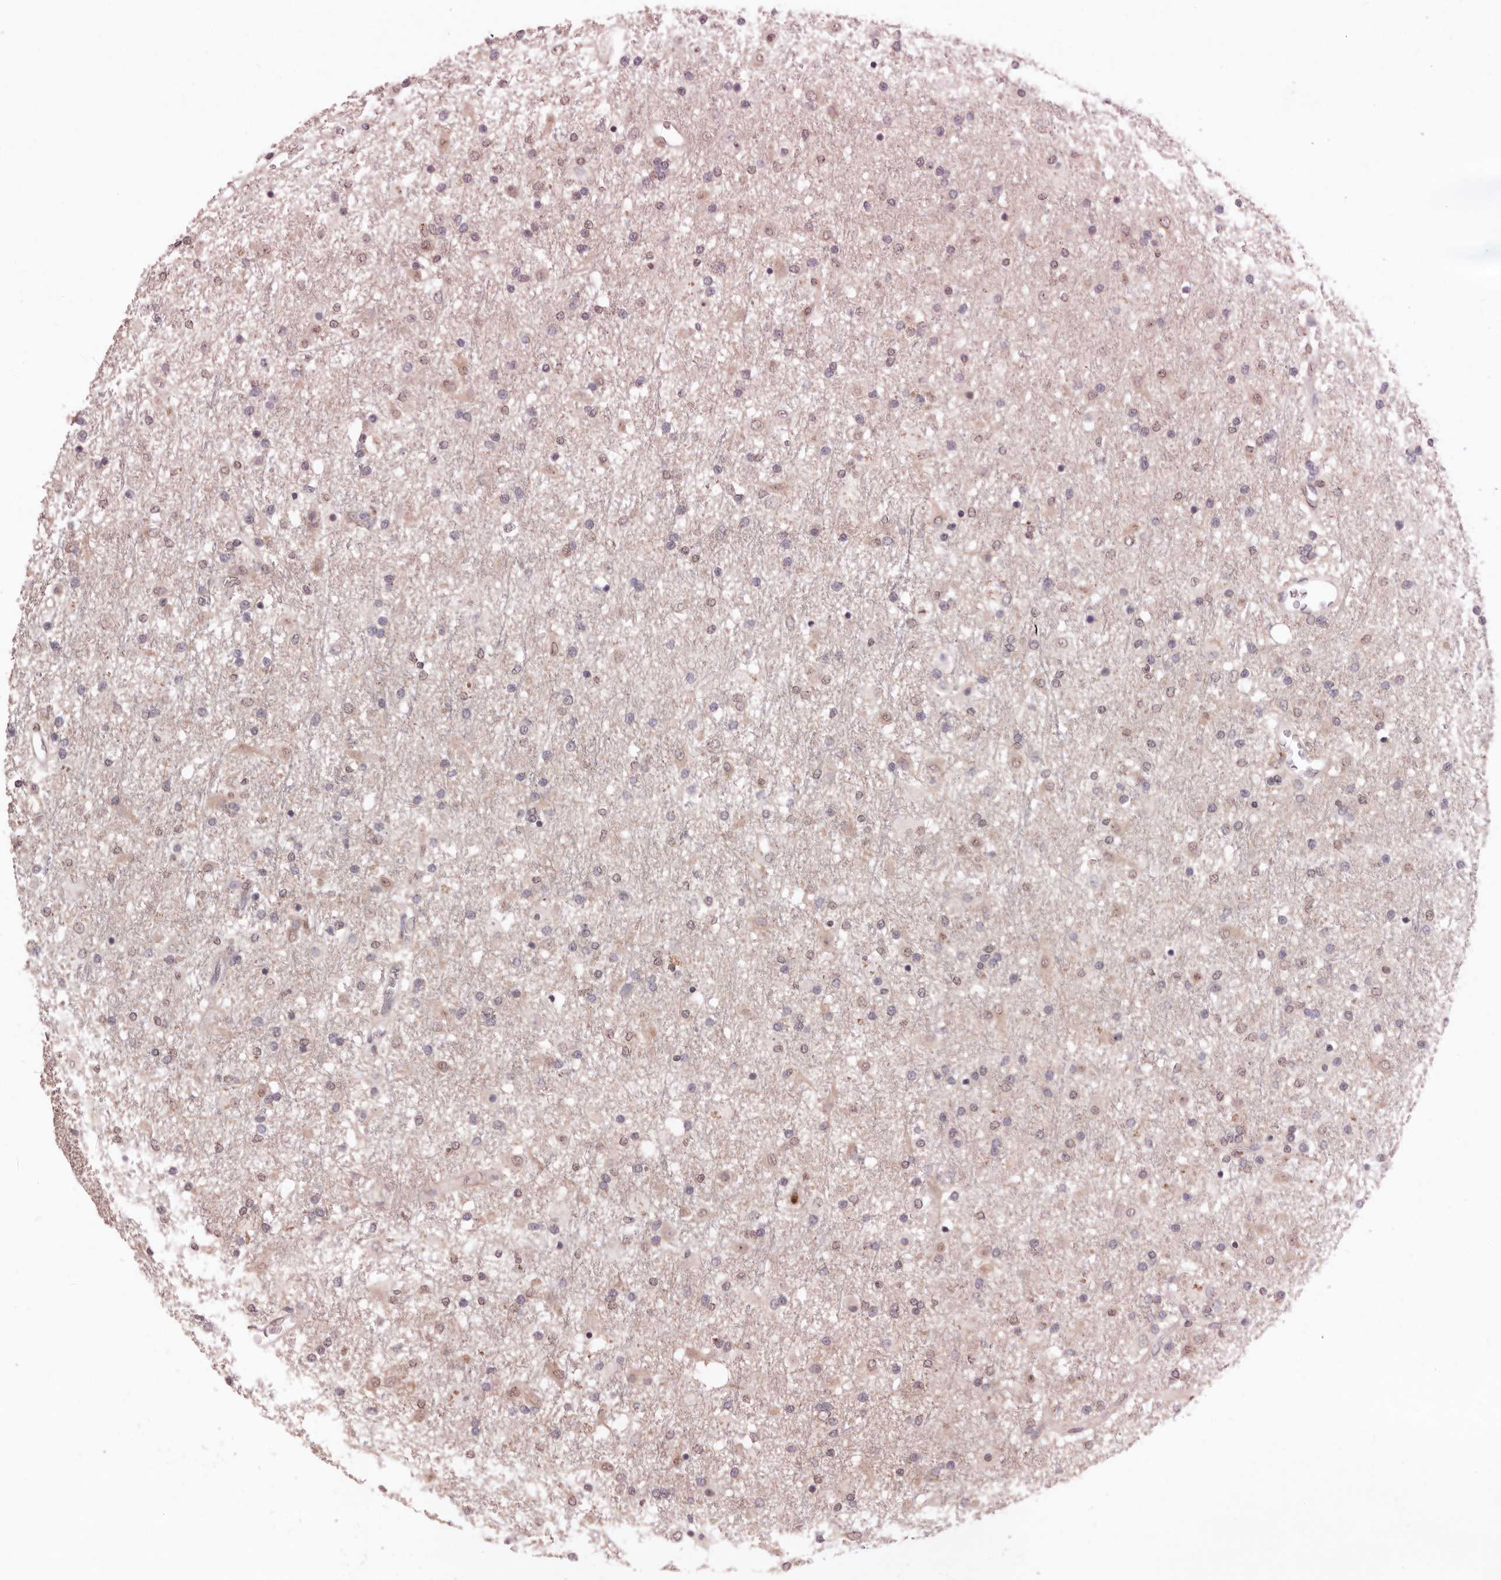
{"staining": {"intensity": "negative", "quantity": "none", "location": "none"}, "tissue": "glioma", "cell_type": "Tumor cells", "image_type": "cancer", "snomed": [{"axis": "morphology", "description": "Glioma, malignant, Low grade"}, {"axis": "topography", "description": "Brain"}], "caption": "Immunohistochemistry of glioma reveals no positivity in tumor cells.", "gene": "SULT1E1", "patient": {"sex": "male", "age": 65}}